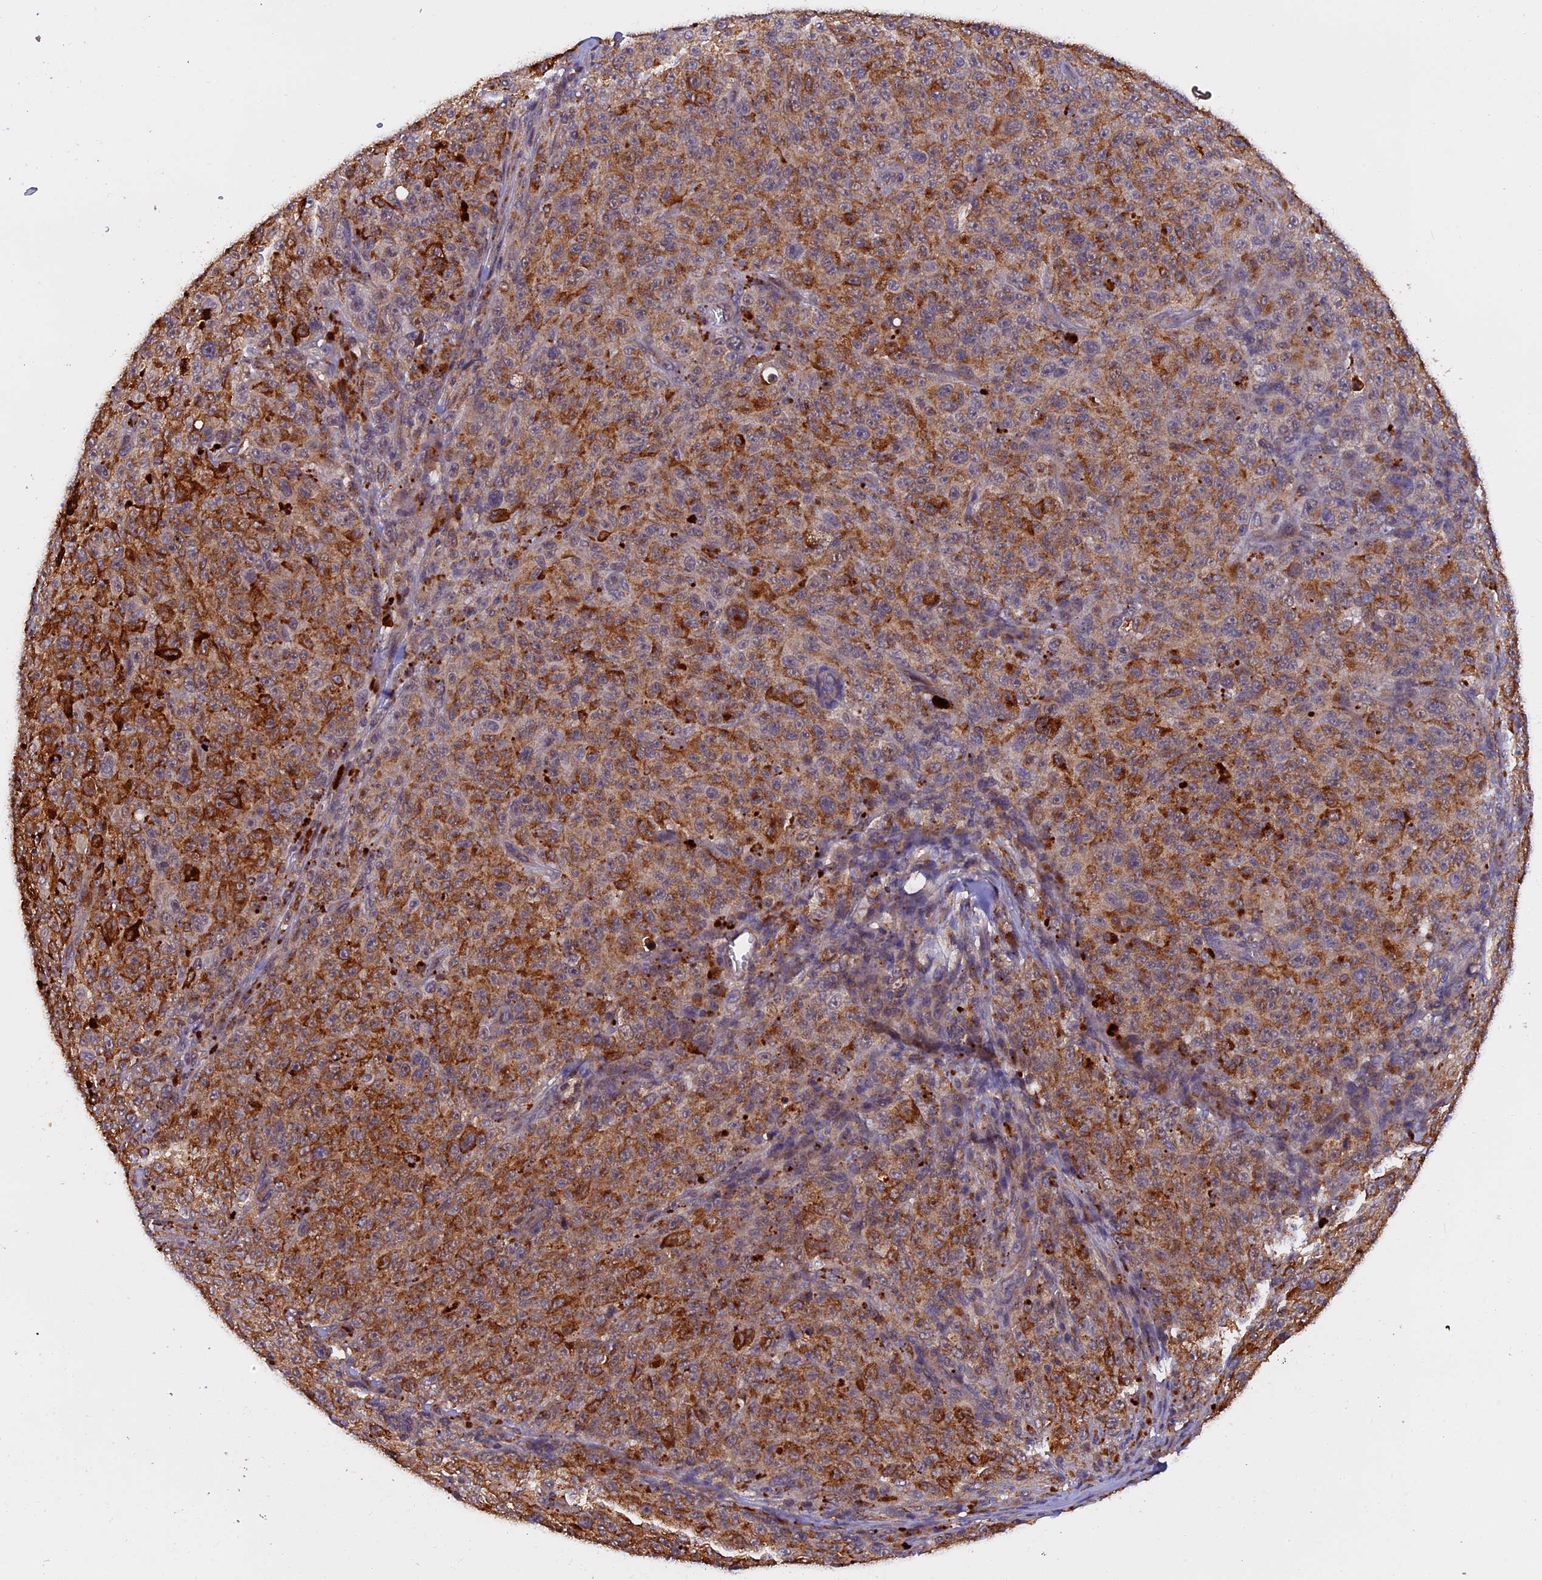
{"staining": {"intensity": "moderate", "quantity": "25%-75%", "location": "cytoplasmic/membranous"}, "tissue": "melanoma", "cell_type": "Tumor cells", "image_type": "cancer", "snomed": [{"axis": "morphology", "description": "Malignant melanoma, NOS"}, {"axis": "topography", "description": "Skin"}], "caption": "A histopathology image showing moderate cytoplasmic/membranous staining in about 25%-75% of tumor cells in malignant melanoma, as visualized by brown immunohistochemical staining.", "gene": "PKD2L2", "patient": {"sex": "female", "age": 82}}